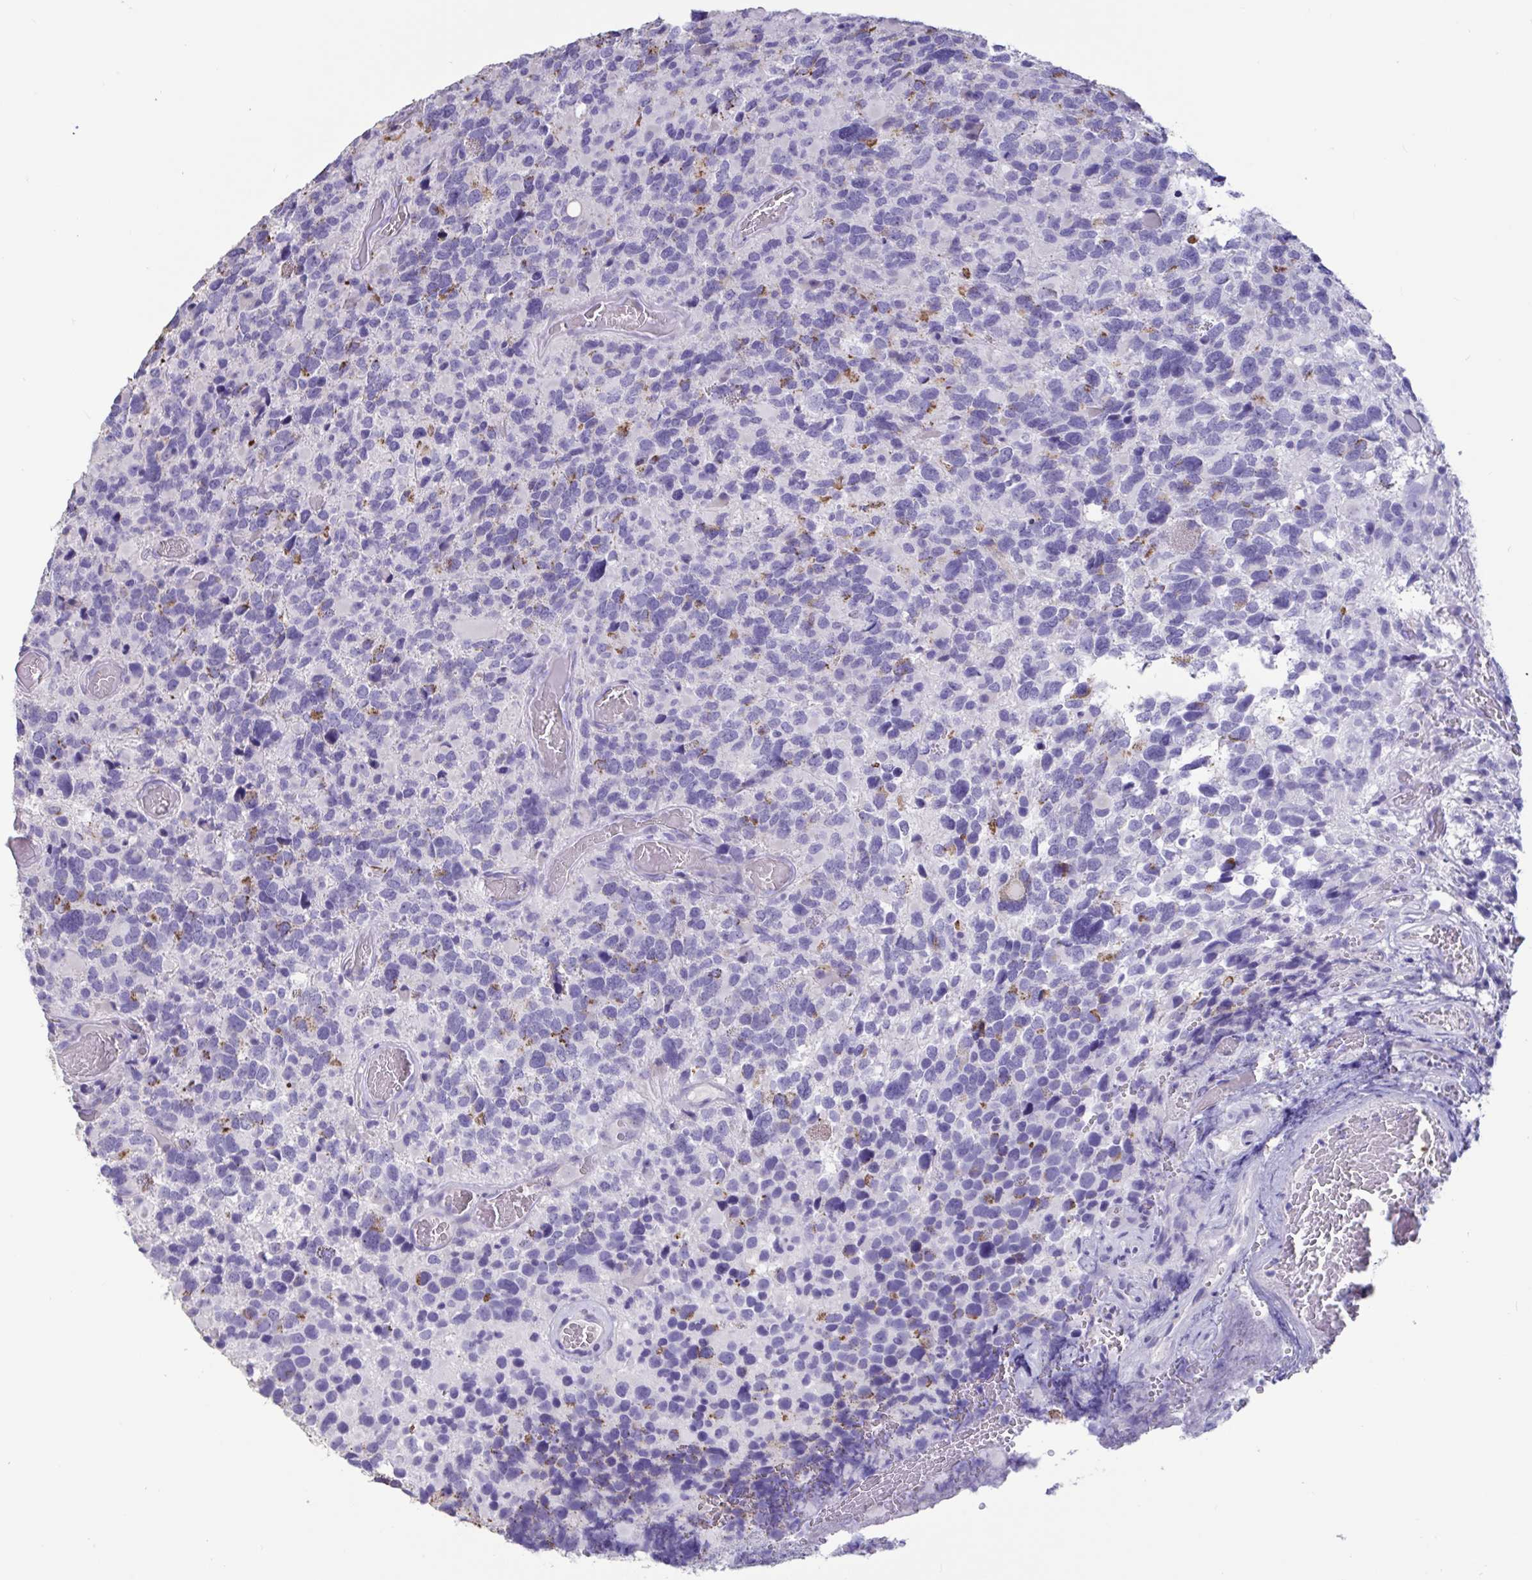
{"staining": {"intensity": "negative", "quantity": "none", "location": "none"}, "tissue": "glioma", "cell_type": "Tumor cells", "image_type": "cancer", "snomed": [{"axis": "morphology", "description": "Glioma, malignant, High grade"}, {"axis": "topography", "description": "Brain"}], "caption": "Immunohistochemistry micrograph of neoplastic tissue: human malignant high-grade glioma stained with DAB (3,3'-diaminobenzidine) displays no significant protein expression in tumor cells.", "gene": "TNNC1", "patient": {"sex": "female", "age": 40}}